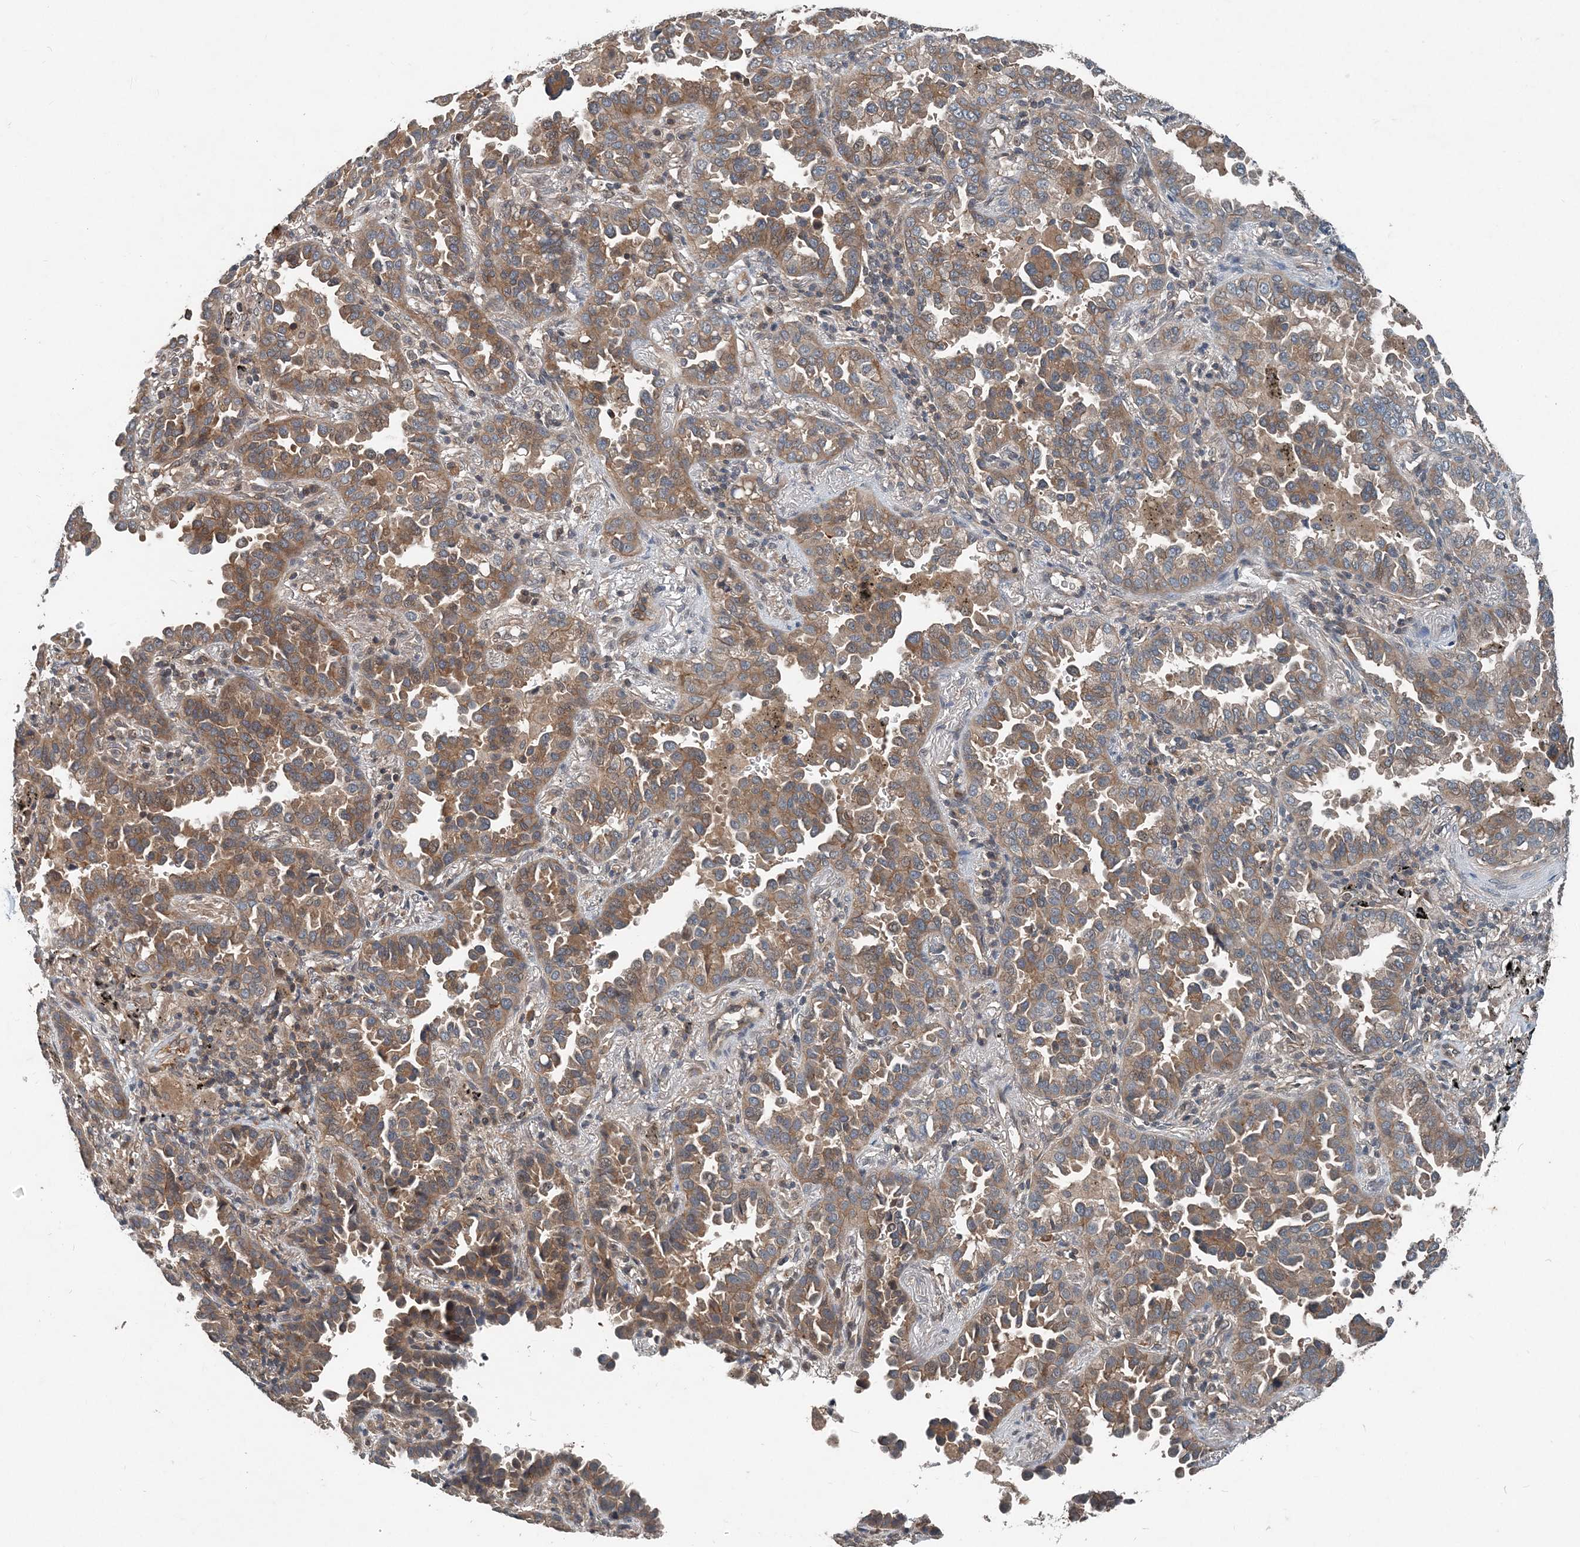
{"staining": {"intensity": "moderate", "quantity": ">75%", "location": "cytoplasmic/membranous"}, "tissue": "lung cancer", "cell_type": "Tumor cells", "image_type": "cancer", "snomed": [{"axis": "morphology", "description": "Normal tissue, NOS"}, {"axis": "morphology", "description": "Adenocarcinoma, NOS"}, {"axis": "topography", "description": "Lung"}], "caption": "Brown immunohistochemical staining in human lung adenocarcinoma shows moderate cytoplasmic/membranous staining in approximately >75% of tumor cells.", "gene": "SMPD3", "patient": {"sex": "male", "age": 59}}